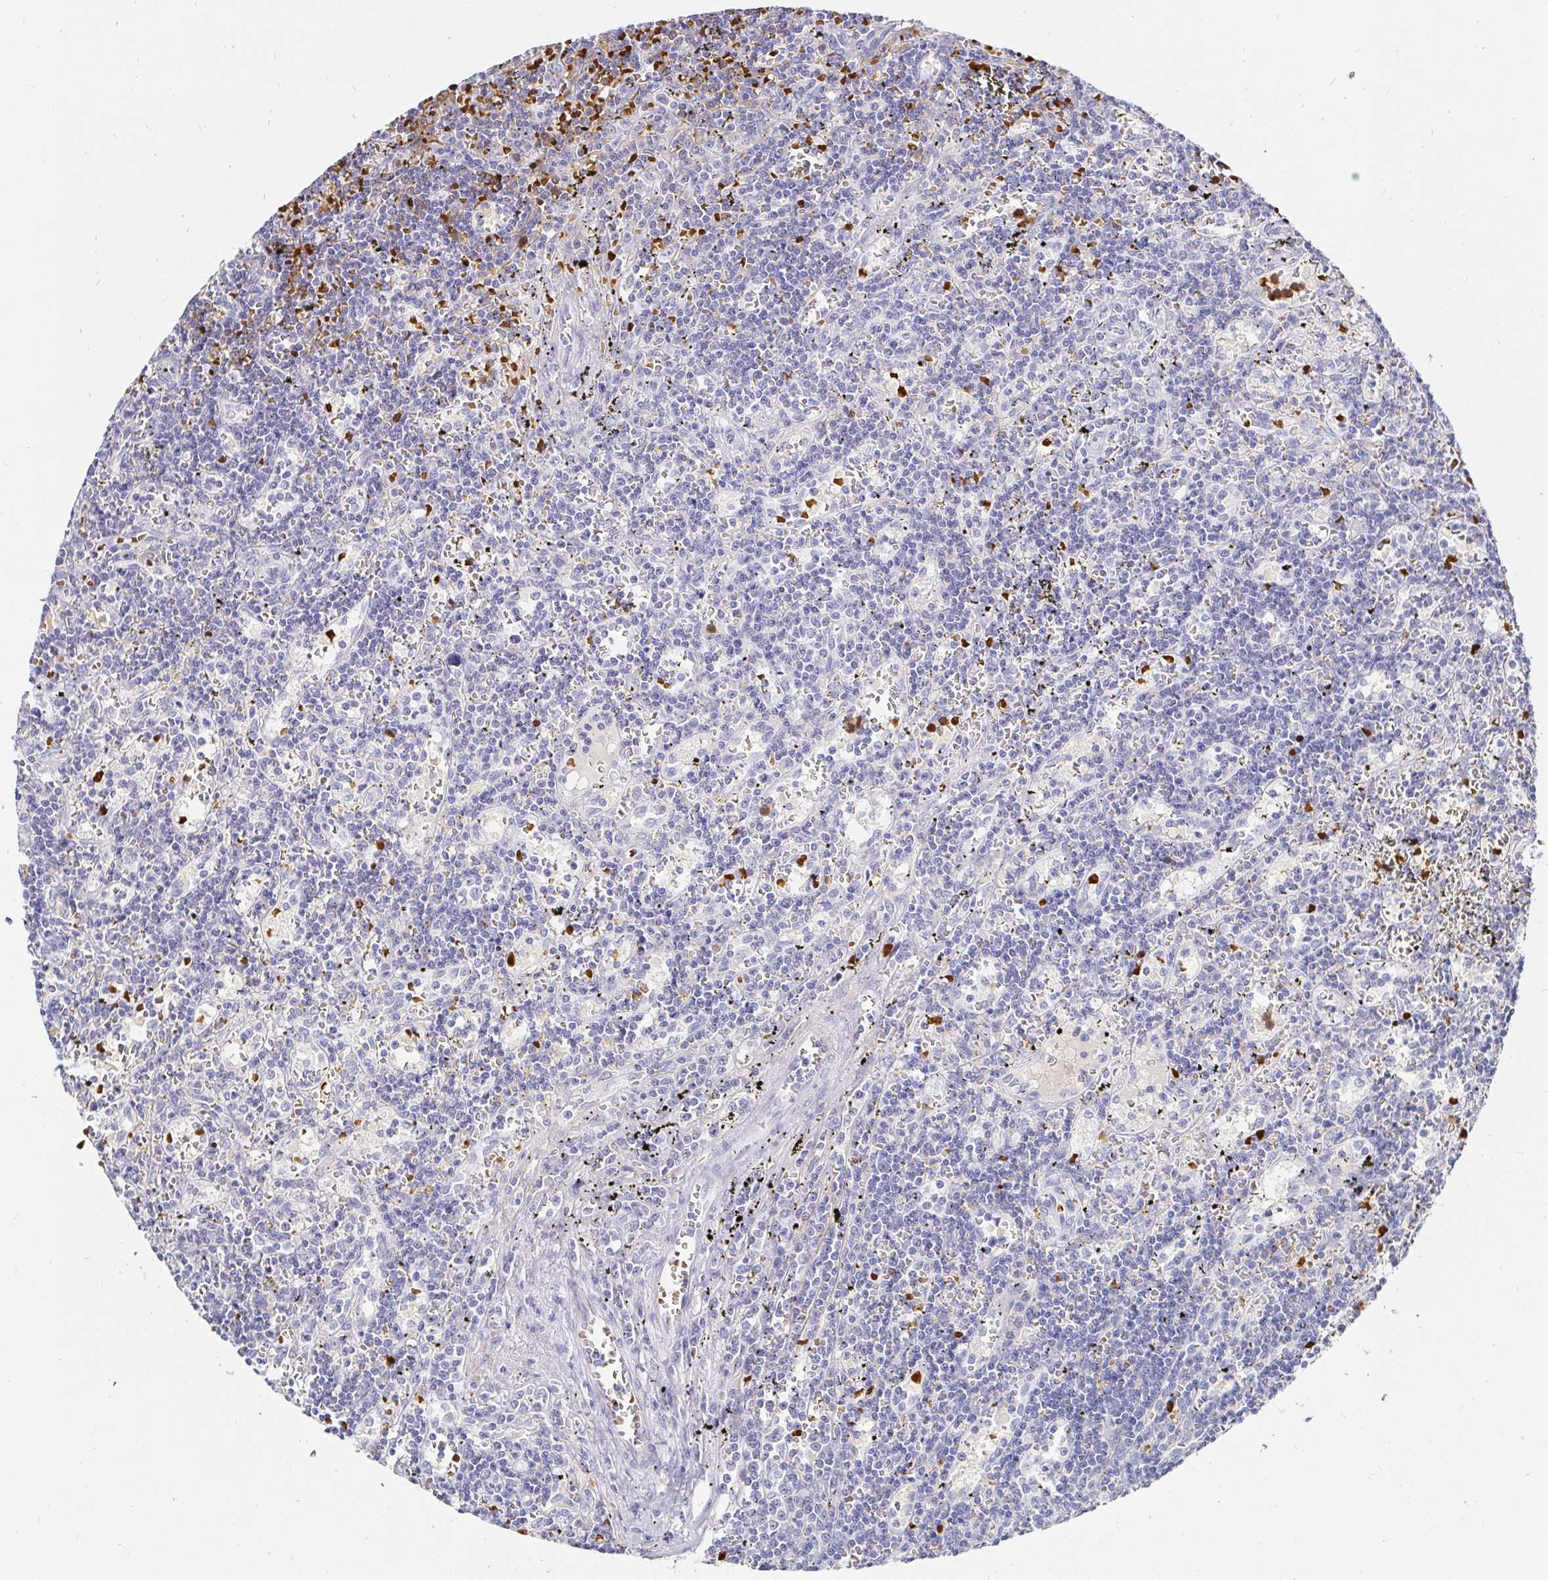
{"staining": {"intensity": "negative", "quantity": "none", "location": "none"}, "tissue": "lymphoma", "cell_type": "Tumor cells", "image_type": "cancer", "snomed": [{"axis": "morphology", "description": "Malignant lymphoma, non-Hodgkin's type, Low grade"}, {"axis": "topography", "description": "Spleen"}], "caption": "The micrograph demonstrates no significant positivity in tumor cells of lymphoma.", "gene": "FGF21", "patient": {"sex": "male", "age": 60}}